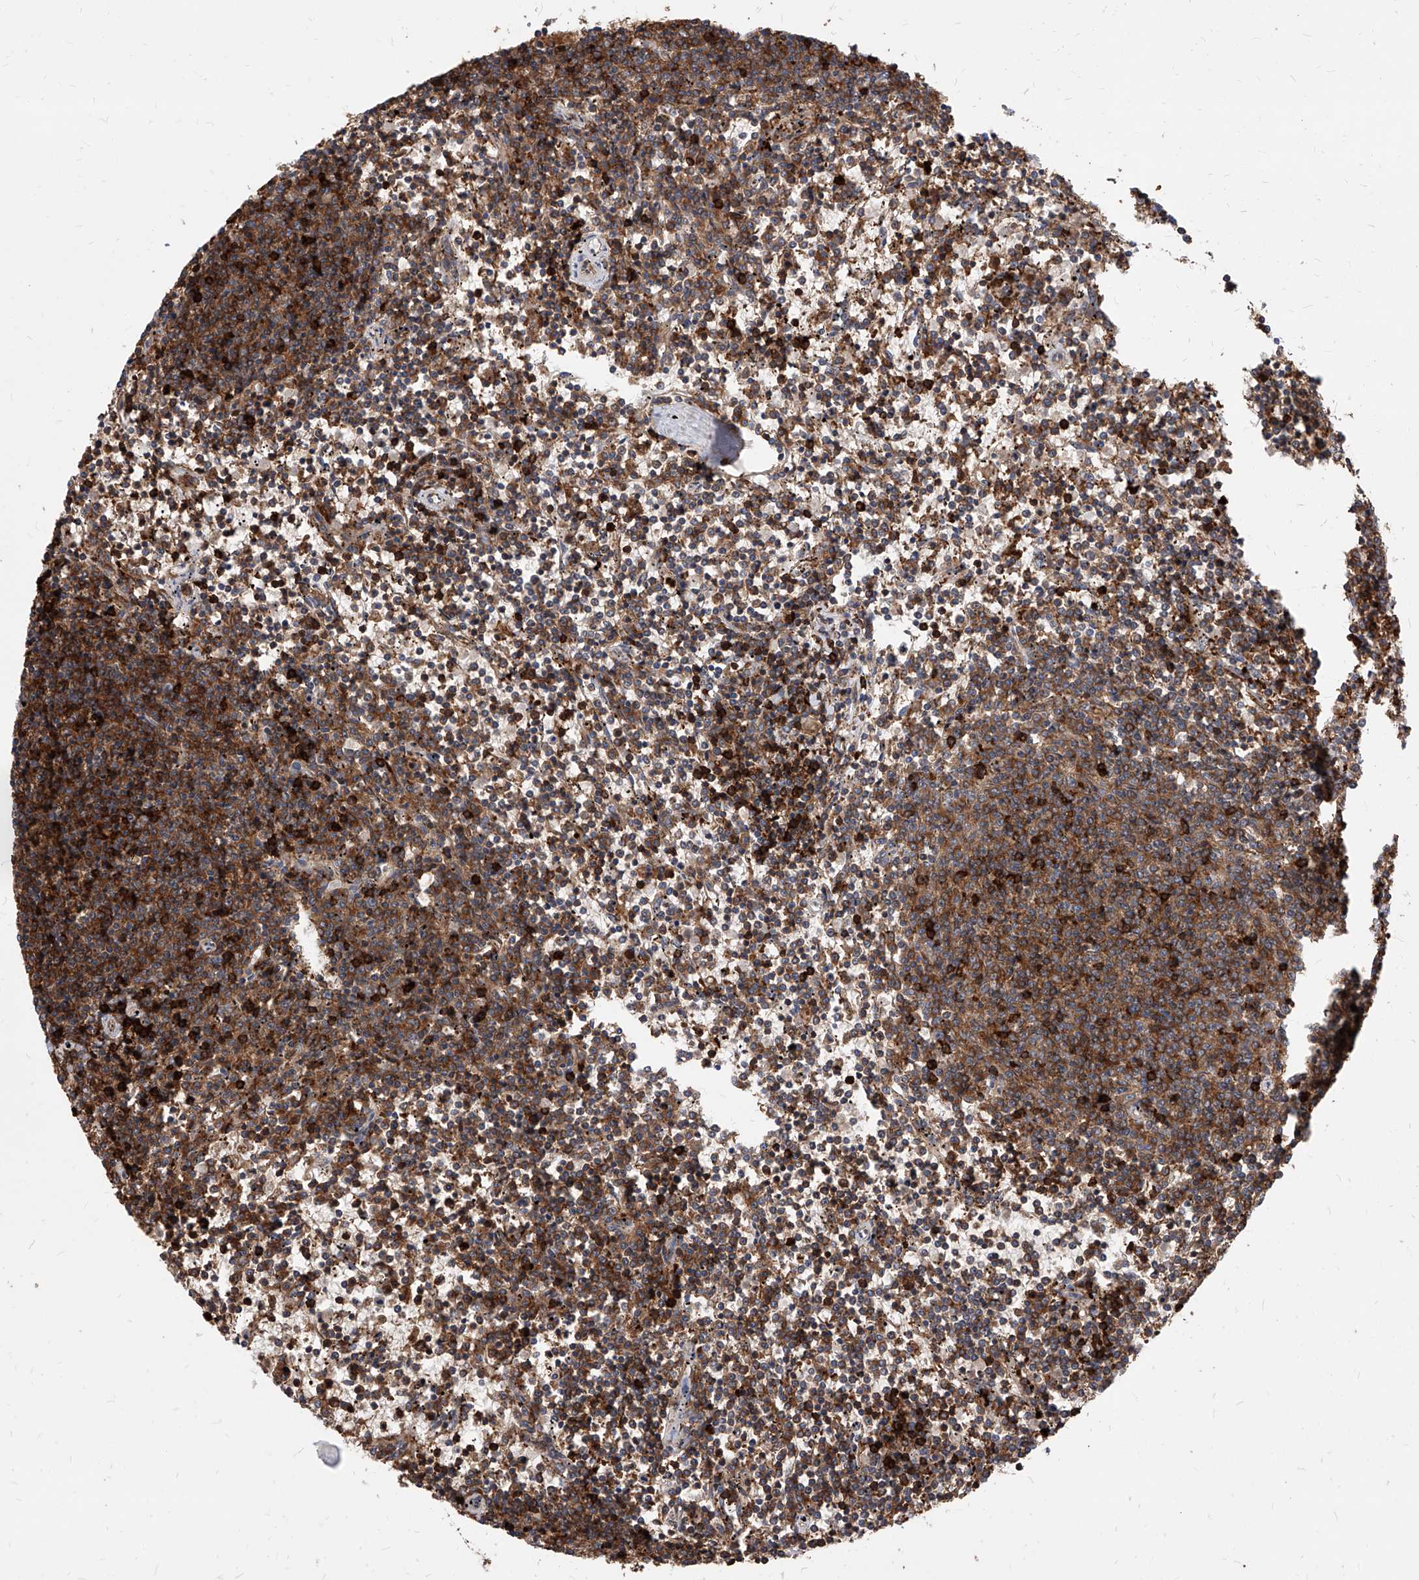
{"staining": {"intensity": "strong", "quantity": "25%-75%", "location": "cytoplasmic/membranous,nuclear"}, "tissue": "lymphoma", "cell_type": "Tumor cells", "image_type": "cancer", "snomed": [{"axis": "morphology", "description": "Malignant lymphoma, non-Hodgkin's type, Low grade"}, {"axis": "topography", "description": "Spleen"}], "caption": "There is high levels of strong cytoplasmic/membranous and nuclear staining in tumor cells of lymphoma, as demonstrated by immunohistochemical staining (brown color).", "gene": "ABRACL", "patient": {"sex": "female", "age": 50}}